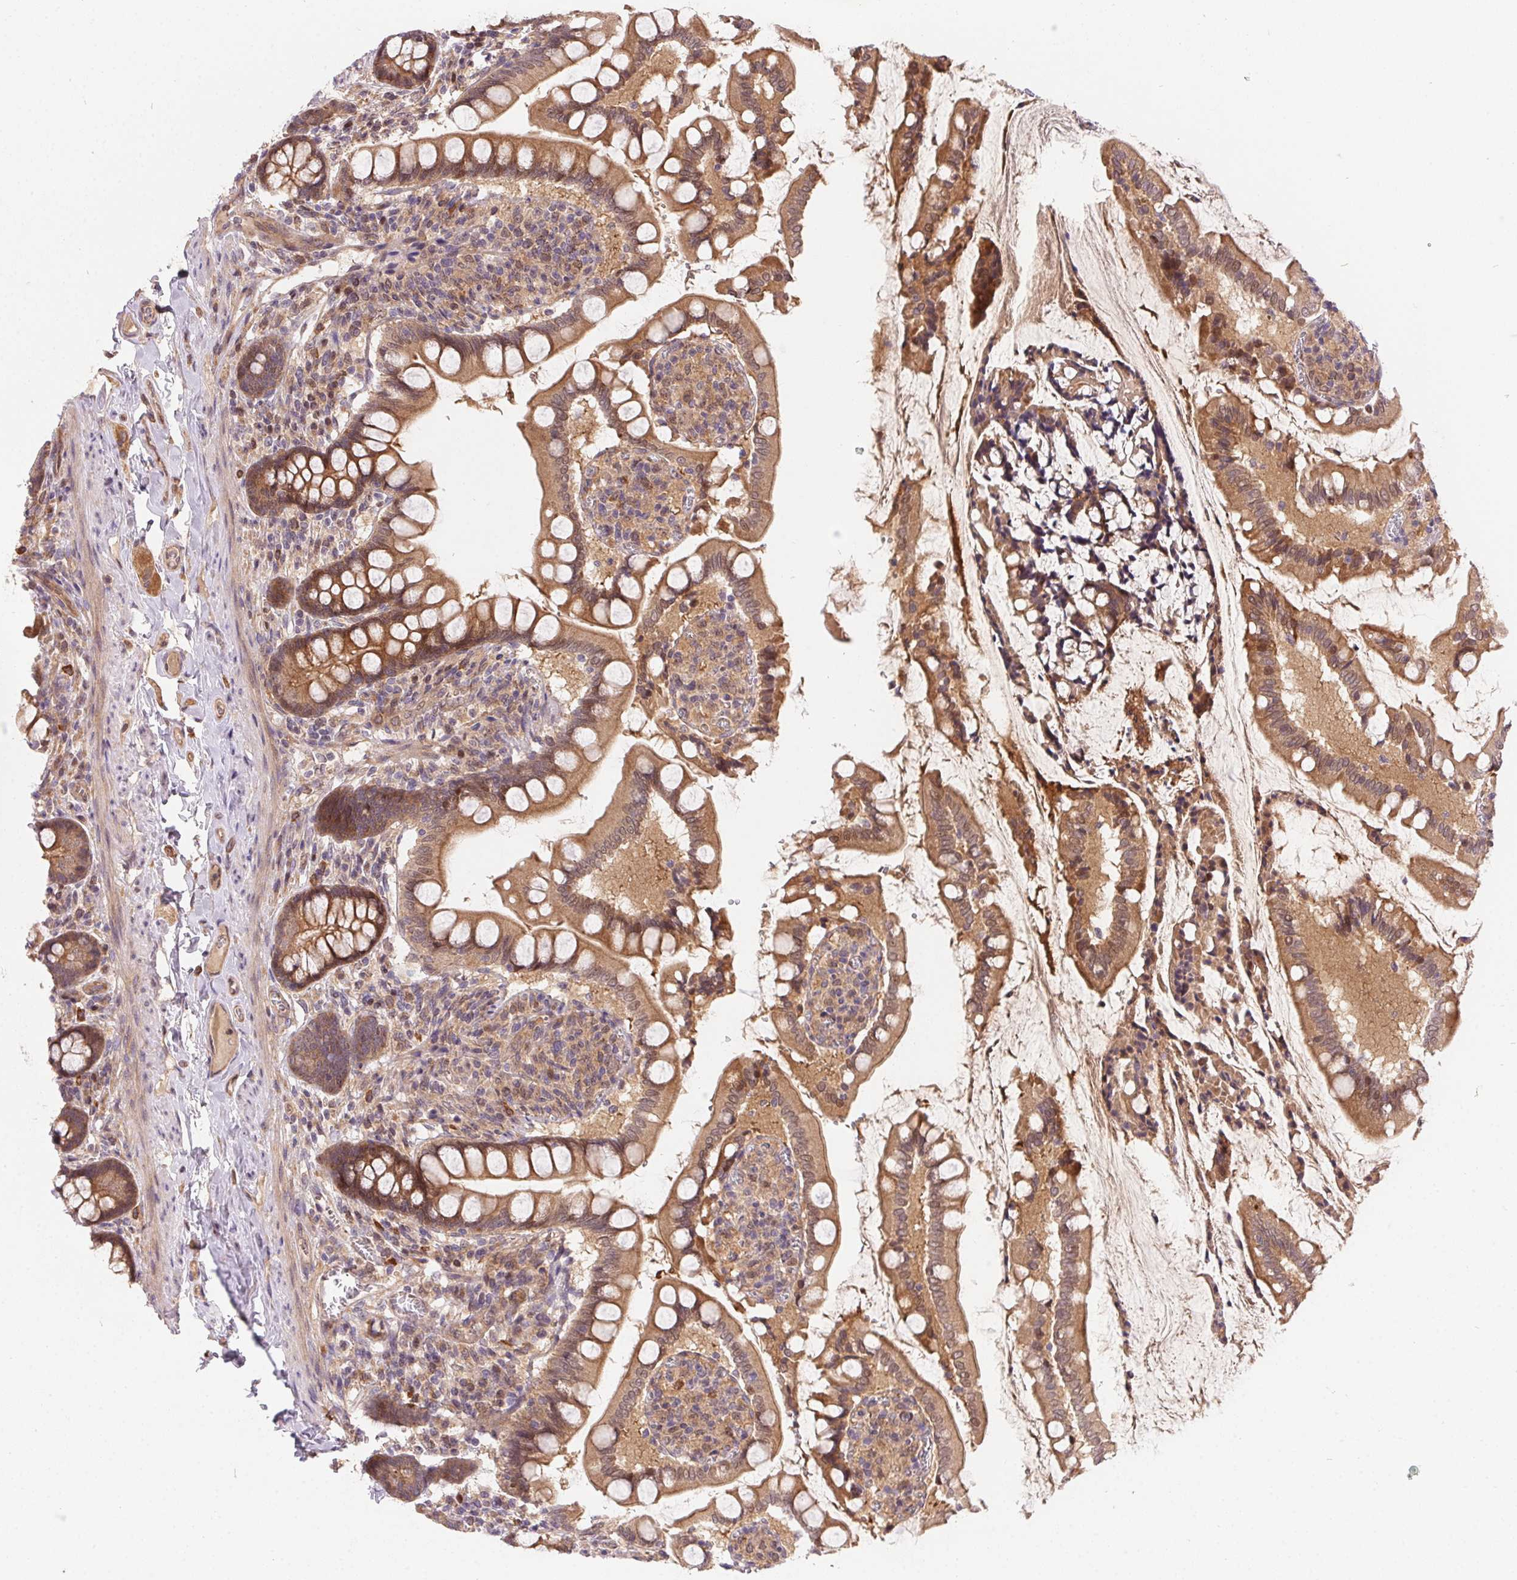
{"staining": {"intensity": "moderate", "quantity": ">75%", "location": "cytoplasmic/membranous"}, "tissue": "small intestine", "cell_type": "Glandular cells", "image_type": "normal", "snomed": [{"axis": "morphology", "description": "Normal tissue, NOS"}, {"axis": "topography", "description": "Small intestine"}], "caption": "A medium amount of moderate cytoplasmic/membranous expression is seen in approximately >75% of glandular cells in benign small intestine.", "gene": "NUDT16", "patient": {"sex": "female", "age": 56}}